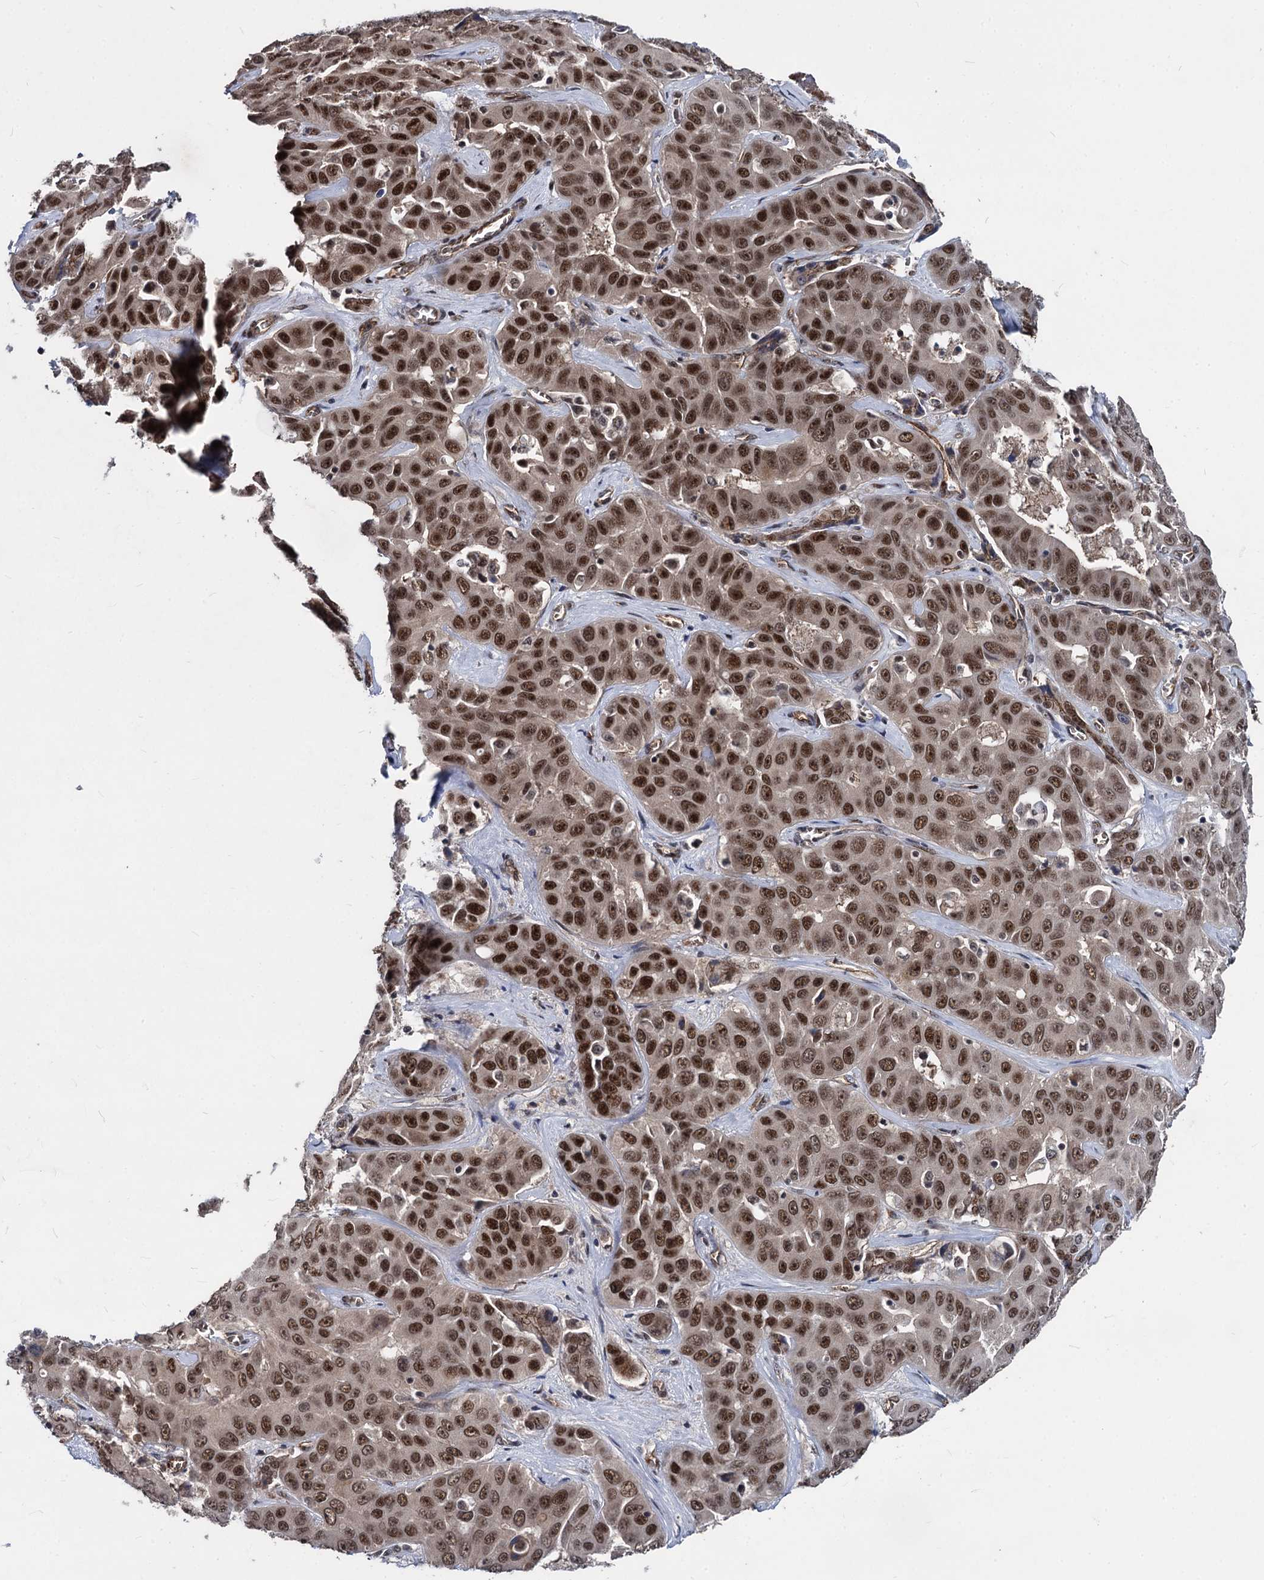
{"staining": {"intensity": "strong", "quantity": ">75%", "location": "nuclear"}, "tissue": "liver cancer", "cell_type": "Tumor cells", "image_type": "cancer", "snomed": [{"axis": "morphology", "description": "Cholangiocarcinoma"}, {"axis": "topography", "description": "Liver"}], "caption": "Immunohistochemical staining of human liver cancer (cholangiocarcinoma) reveals strong nuclear protein expression in approximately >75% of tumor cells.", "gene": "GALNT11", "patient": {"sex": "female", "age": 52}}